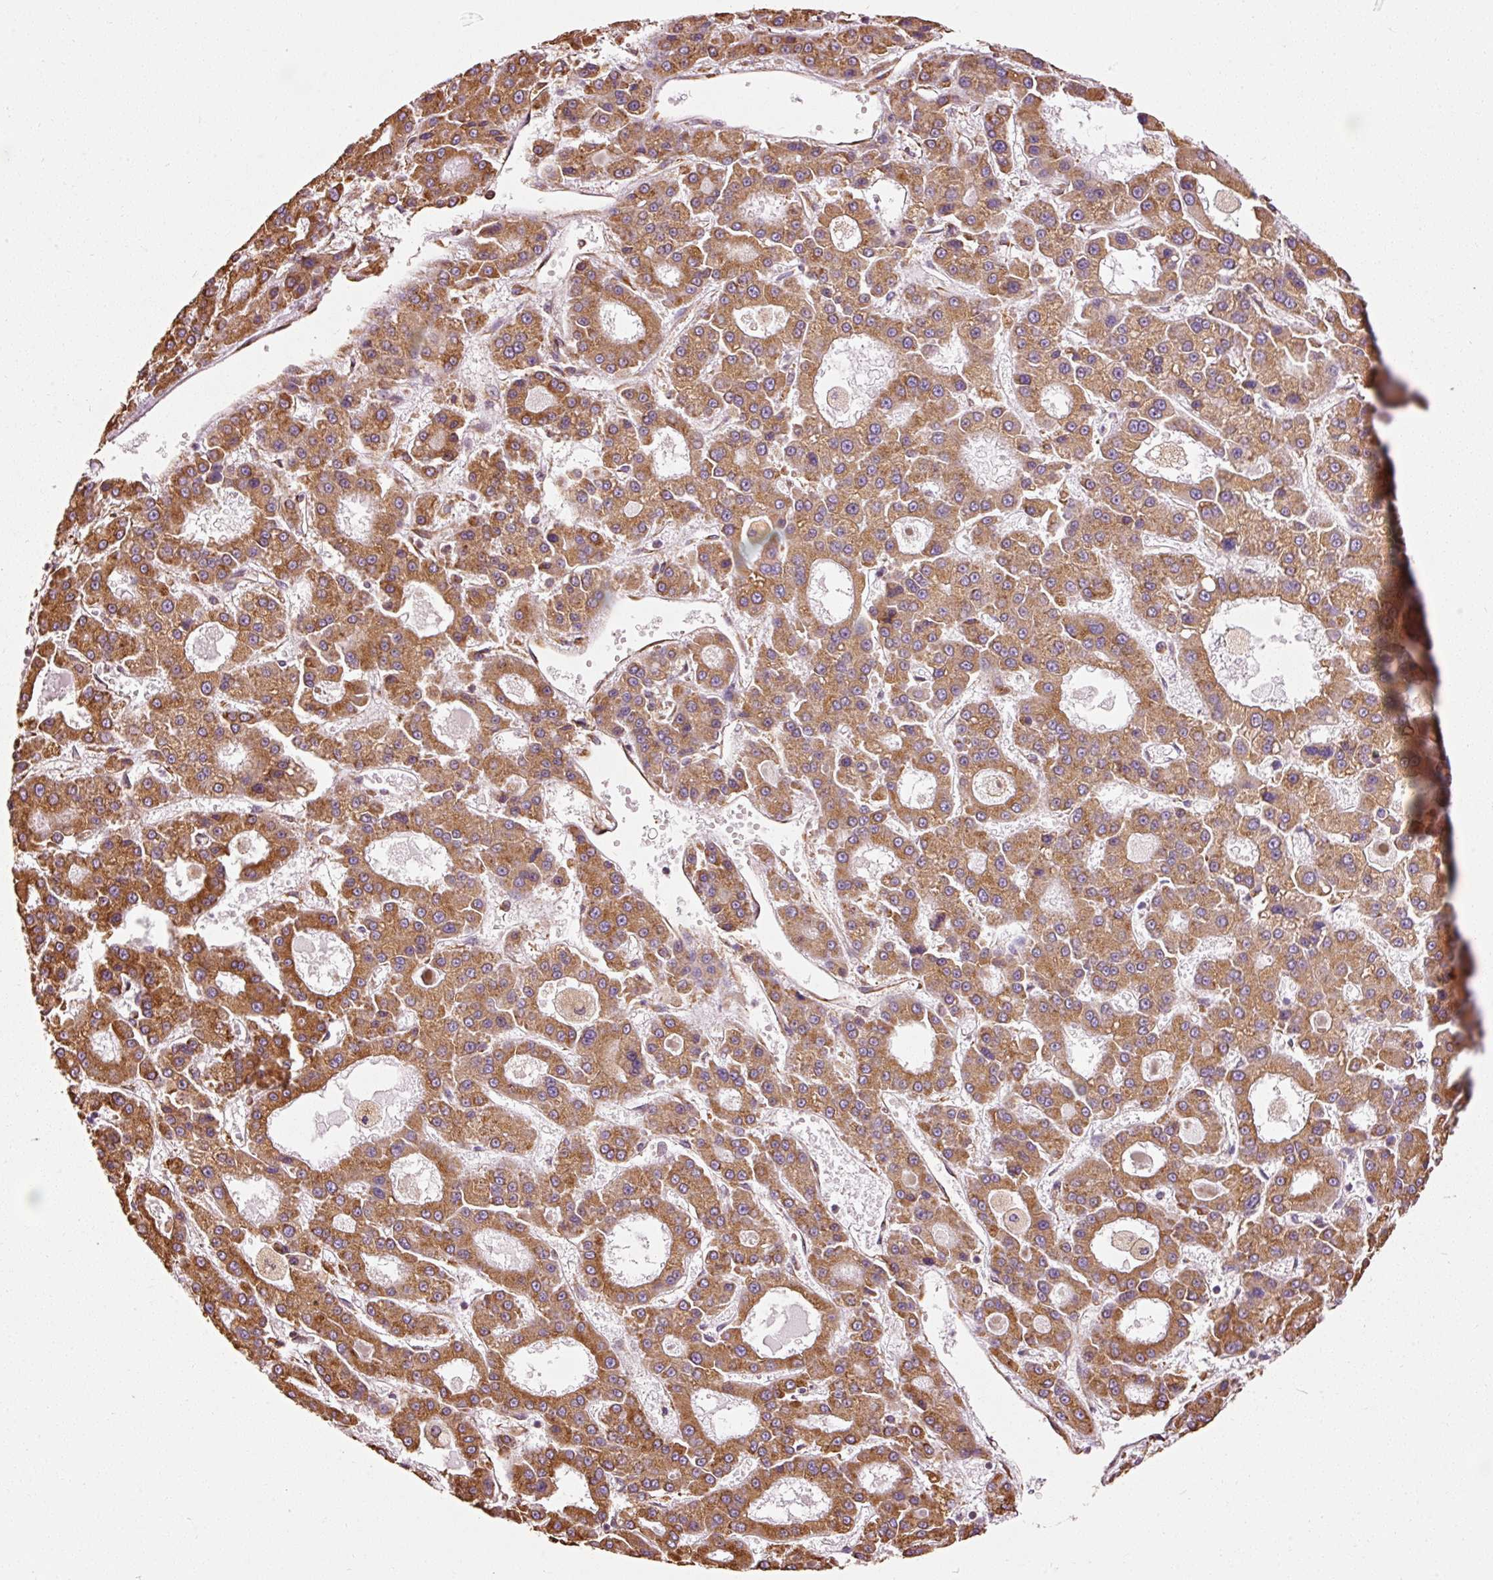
{"staining": {"intensity": "moderate", "quantity": ">75%", "location": "cytoplasmic/membranous"}, "tissue": "liver cancer", "cell_type": "Tumor cells", "image_type": "cancer", "snomed": [{"axis": "morphology", "description": "Carcinoma, Hepatocellular, NOS"}, {"axis": "topography", "description": "Liver"}], "caption": "Protein staining shows moderate cytoplasmic/membranous positivity in approximately >75% of tumor cells in liver cancer. The protein of interest is shown in brown color, while the nuclei are stained blue.", "gene": "KLC1", "patient": {"sex": "male", "age": 70}}